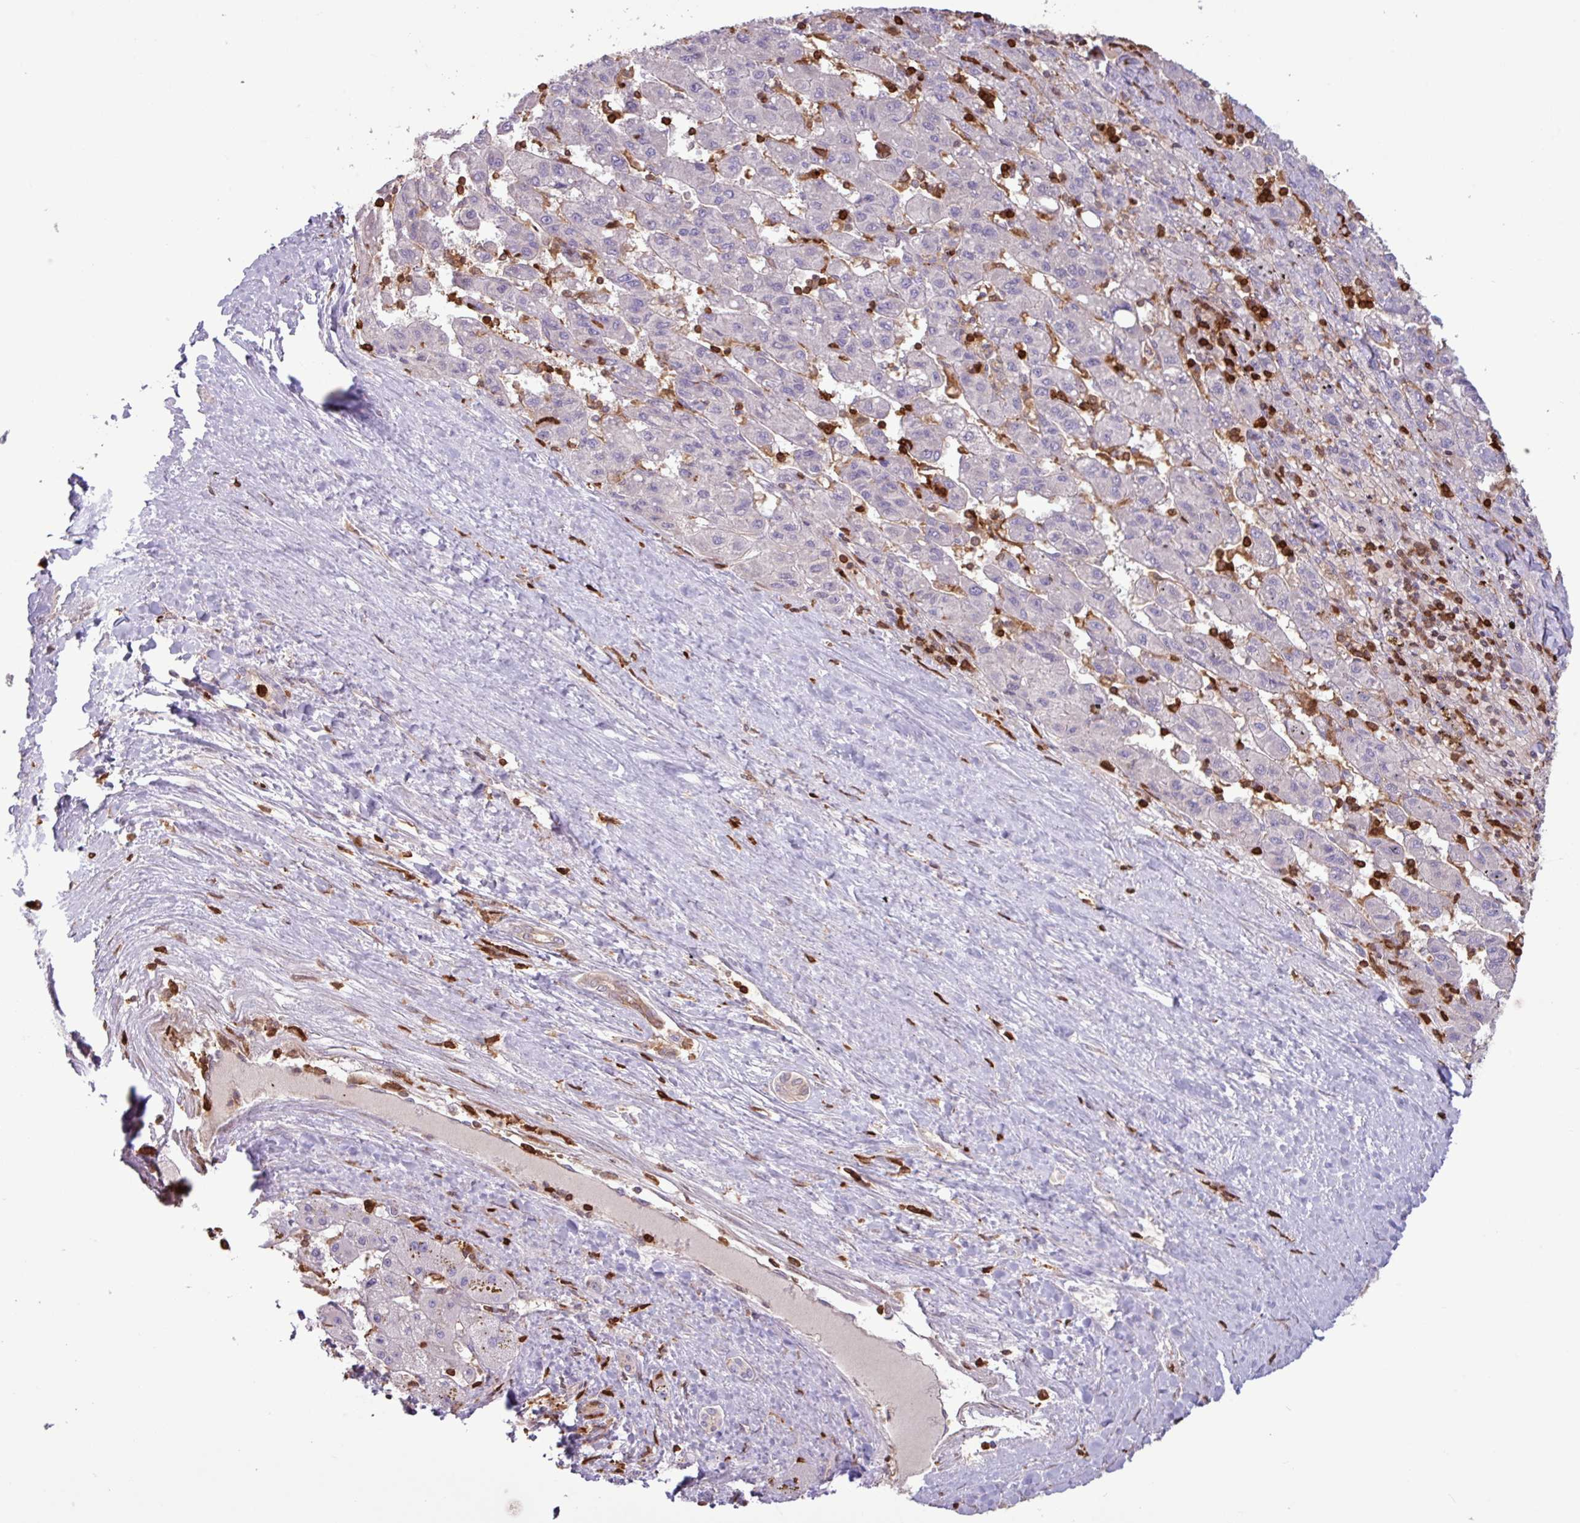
{"staining": {"intensity": "negative", "quantity": "none", "location": "none"}, "tissue": "liver cancer", "cell_type": "Tumor cells", "image_type": "cancer", "snomed": [{"axis": "morphology", "description": "Carcinoma, Hepatocellular, NOS"}, {"axis": "topography", "description": "Liver"}], "caption": "This is an IHC micrograph of human hepatocellular carcinoma (liver). There is no expression in tumor cells.", "gene": "SEC61G", "patient": {"sex": "female", "age": 82}}